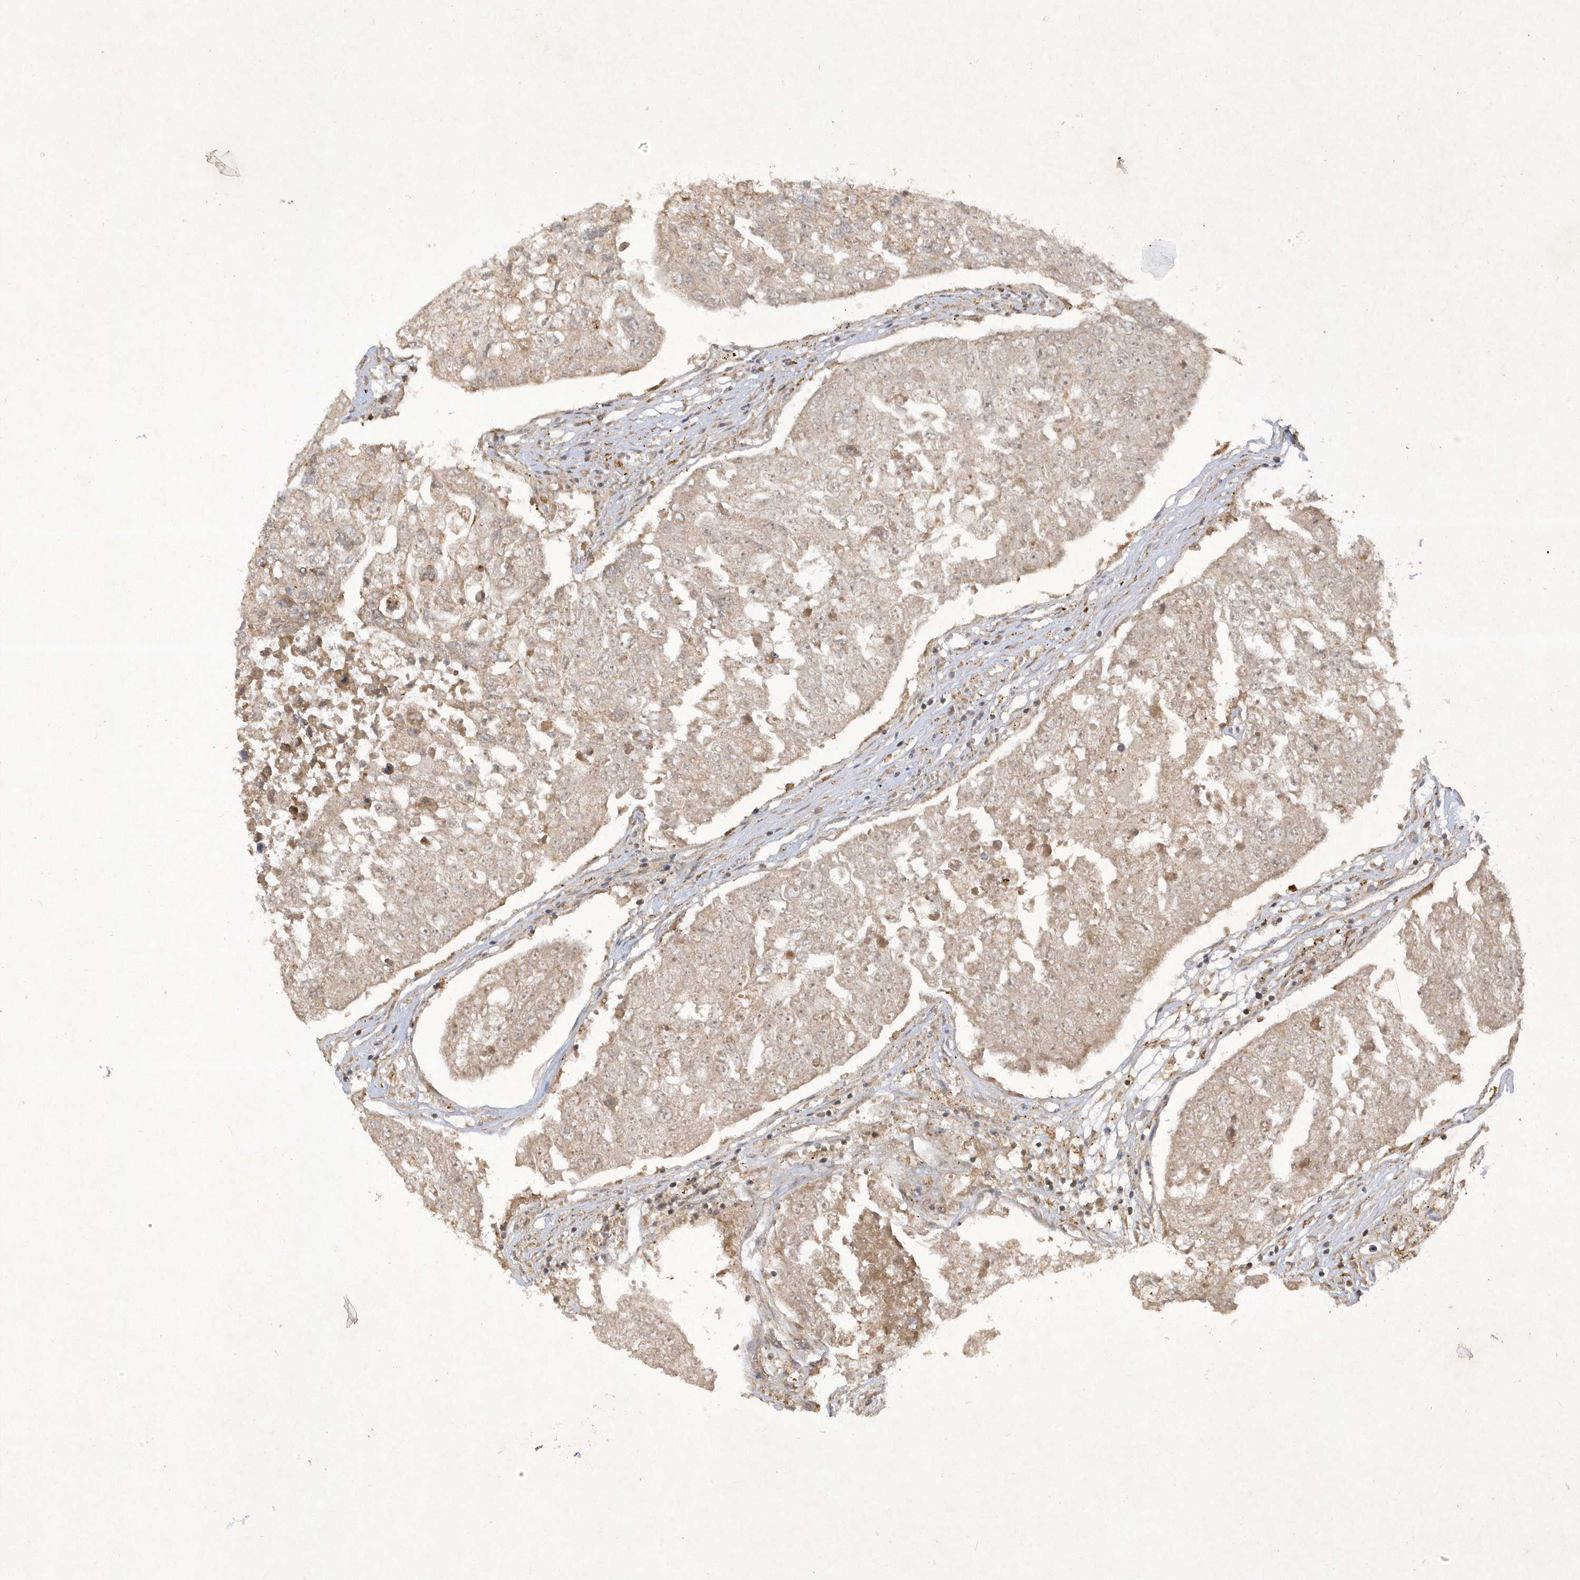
{"staining": {"intensity": "weak", "quantity": "<25%", "location": "cytoplasmic/membranous"}, "tissue": "urothelial cancer", "cell_type": "Tumor cells", "image_type": "cancer", "snomed": [{"axis": "morphology", "description": "Urothelial carcinoma, High grade"}, {"axis": "topography", "description": "Lymph node"}, {"axis": "topography", "description": "Urinary bladder"}], "caption": "Urothelial cancer was stained to show a protein in brown. There is no significant expression in tumor cells.", "gene": "ZNF213", "patient": {"sex": "male", "age": 51}}